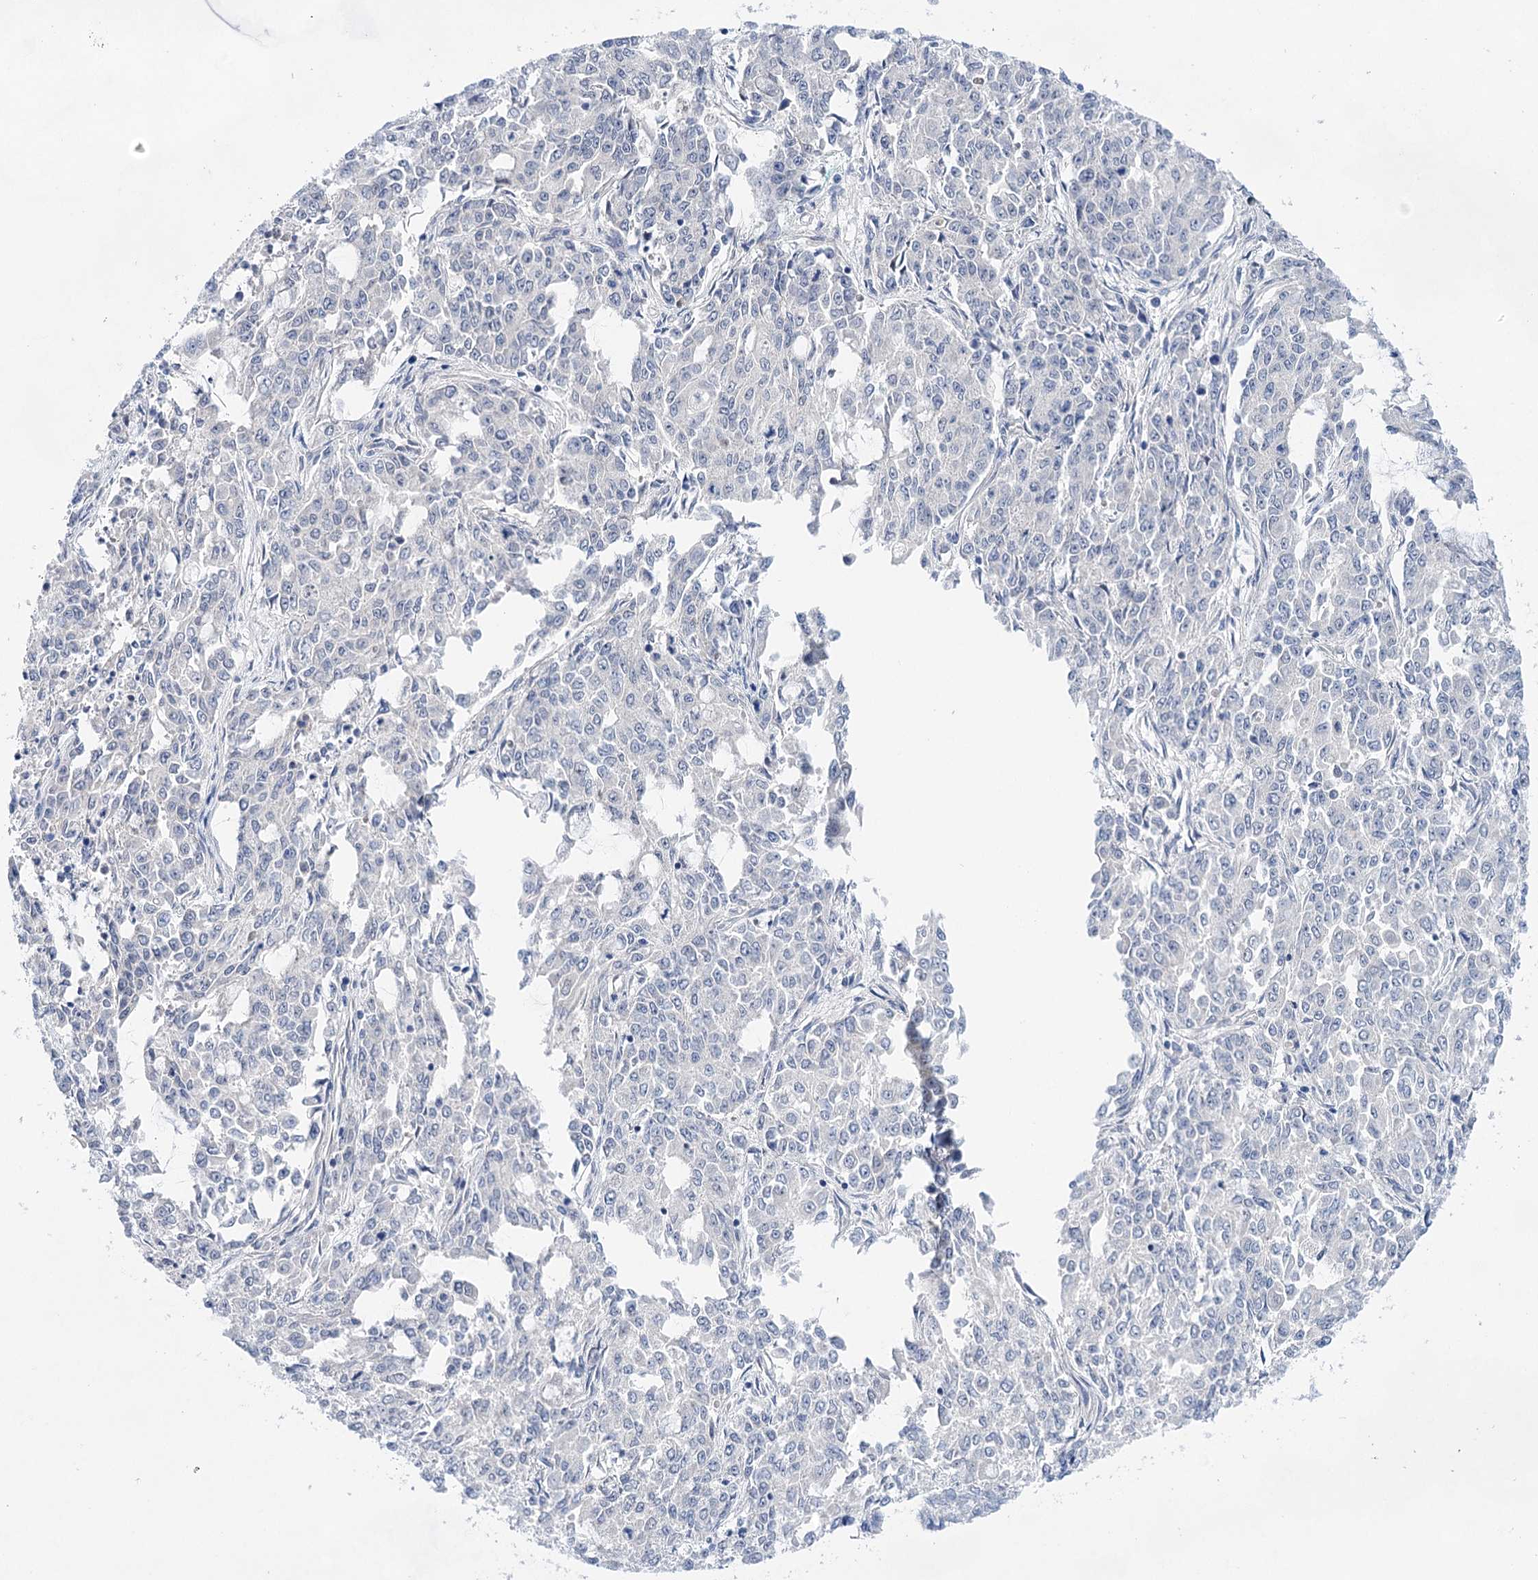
{"staining": {"intensity": "negative", "quantity": "none", "location": "none"}, "tissue": "endometrial cancer", "cell_type": "Tumor cells", "image_type": "cancer", "snomed": [{"axis": "morphology", "description": "Adenocarcinoma, NOS"}, {"axis": "topography", "description": "Endometrium"}], "caption": "Protein analysis of endometrial adenocarcinoma exhibits no significant positivity in tumor cells.", "gene": "LALBA", "patient": {"sex": "female", "age": 50}}